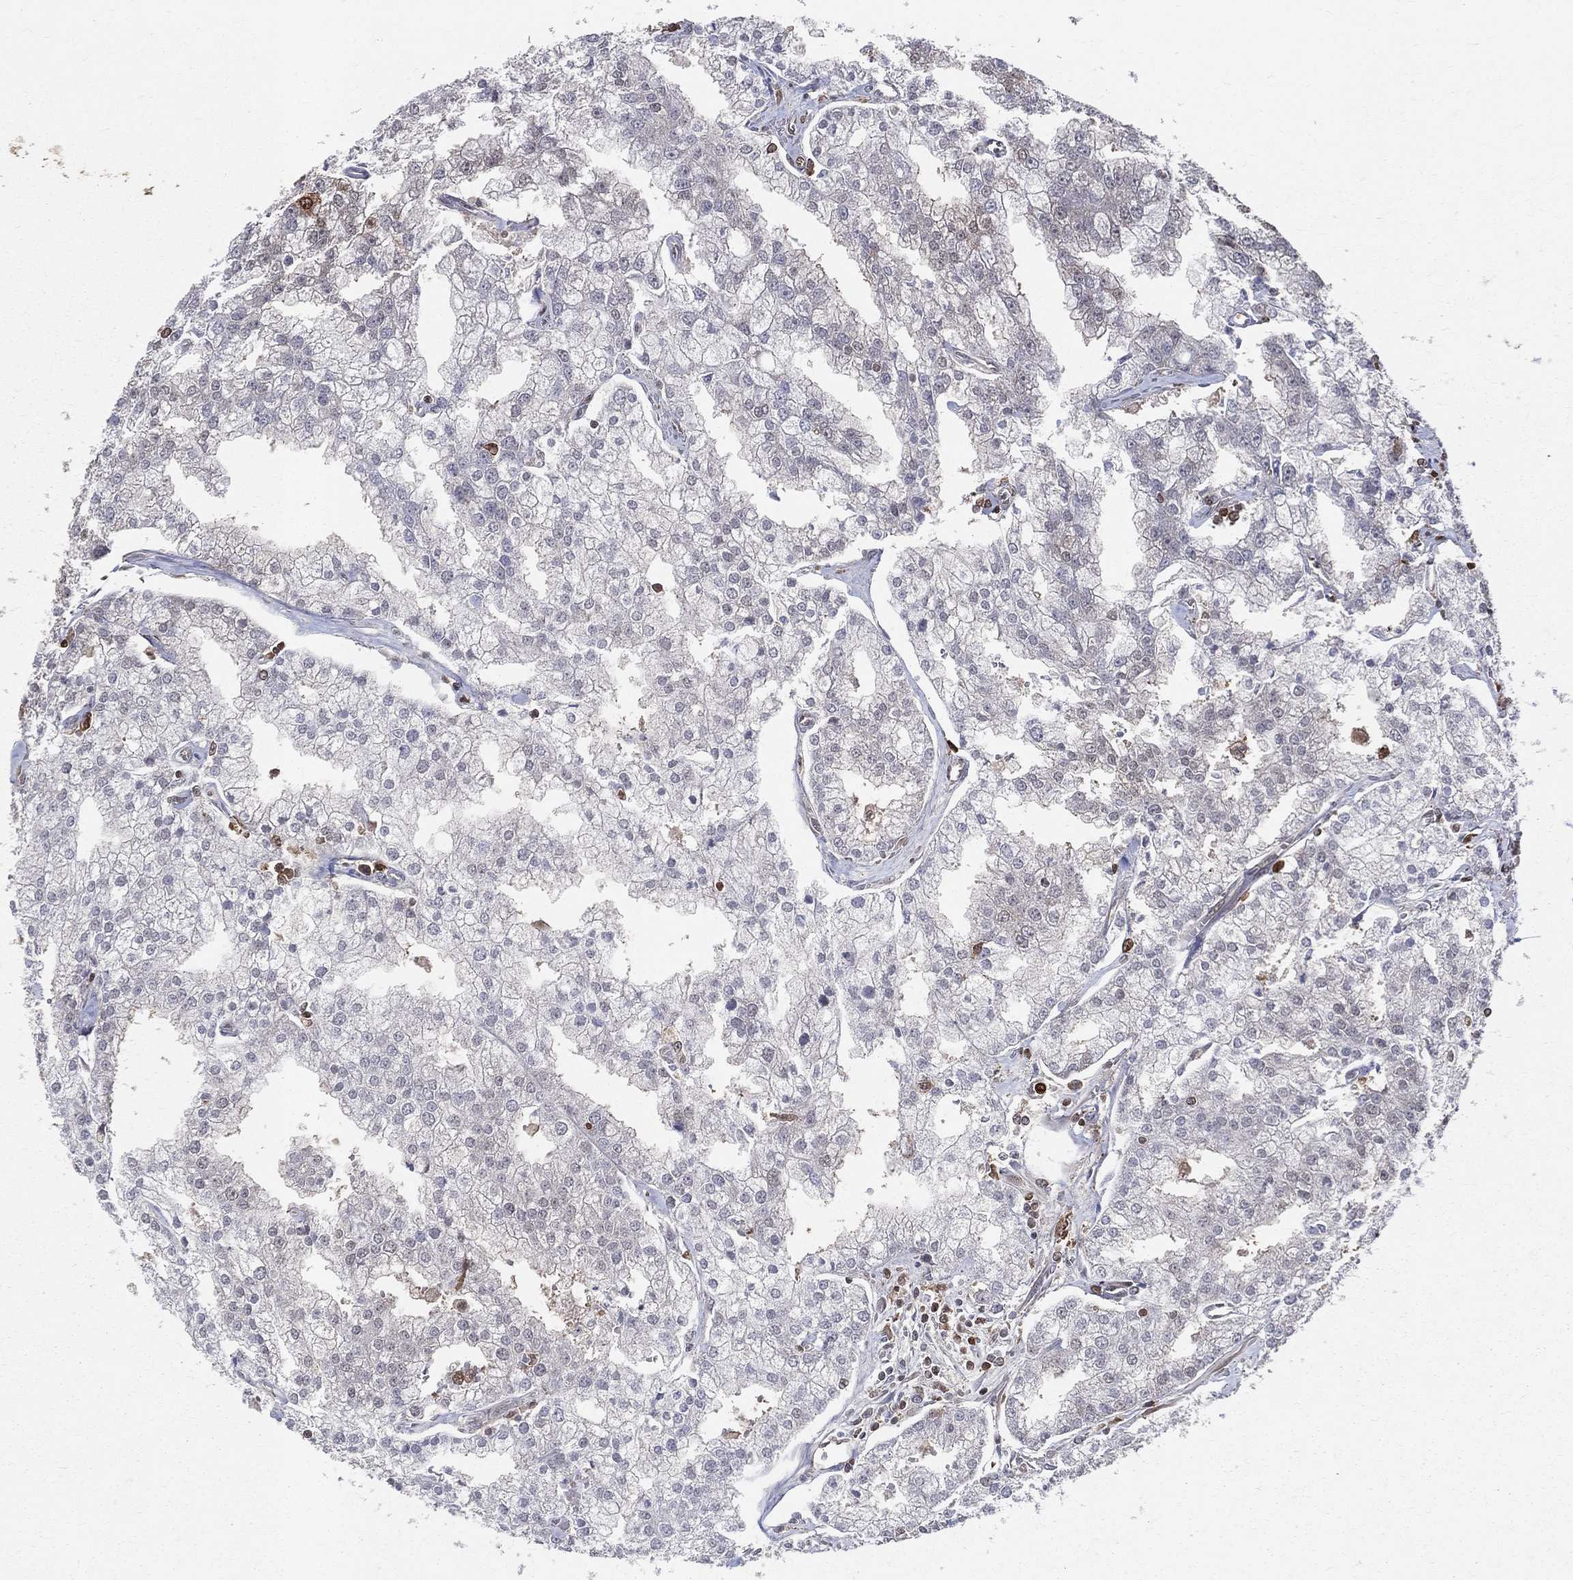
{"staining": {"intensity": "weak", "quantity": "<25%", "location": "cytoplasmic/membranous"}, "tissue": "prostate cancer", "cell_type": "Tumor cells", "image_type": "cancer", "snomed": [{"axis": "morphology", "description": "Adenocarcinoma, NOS"}, {"axis": "topography", "description": "Prostate"}], "caption": "There is no significant positivity in tumor cells of prostate cancer.", "gene": "ENO1", "patient": {"sex": "male", "age": 70}}